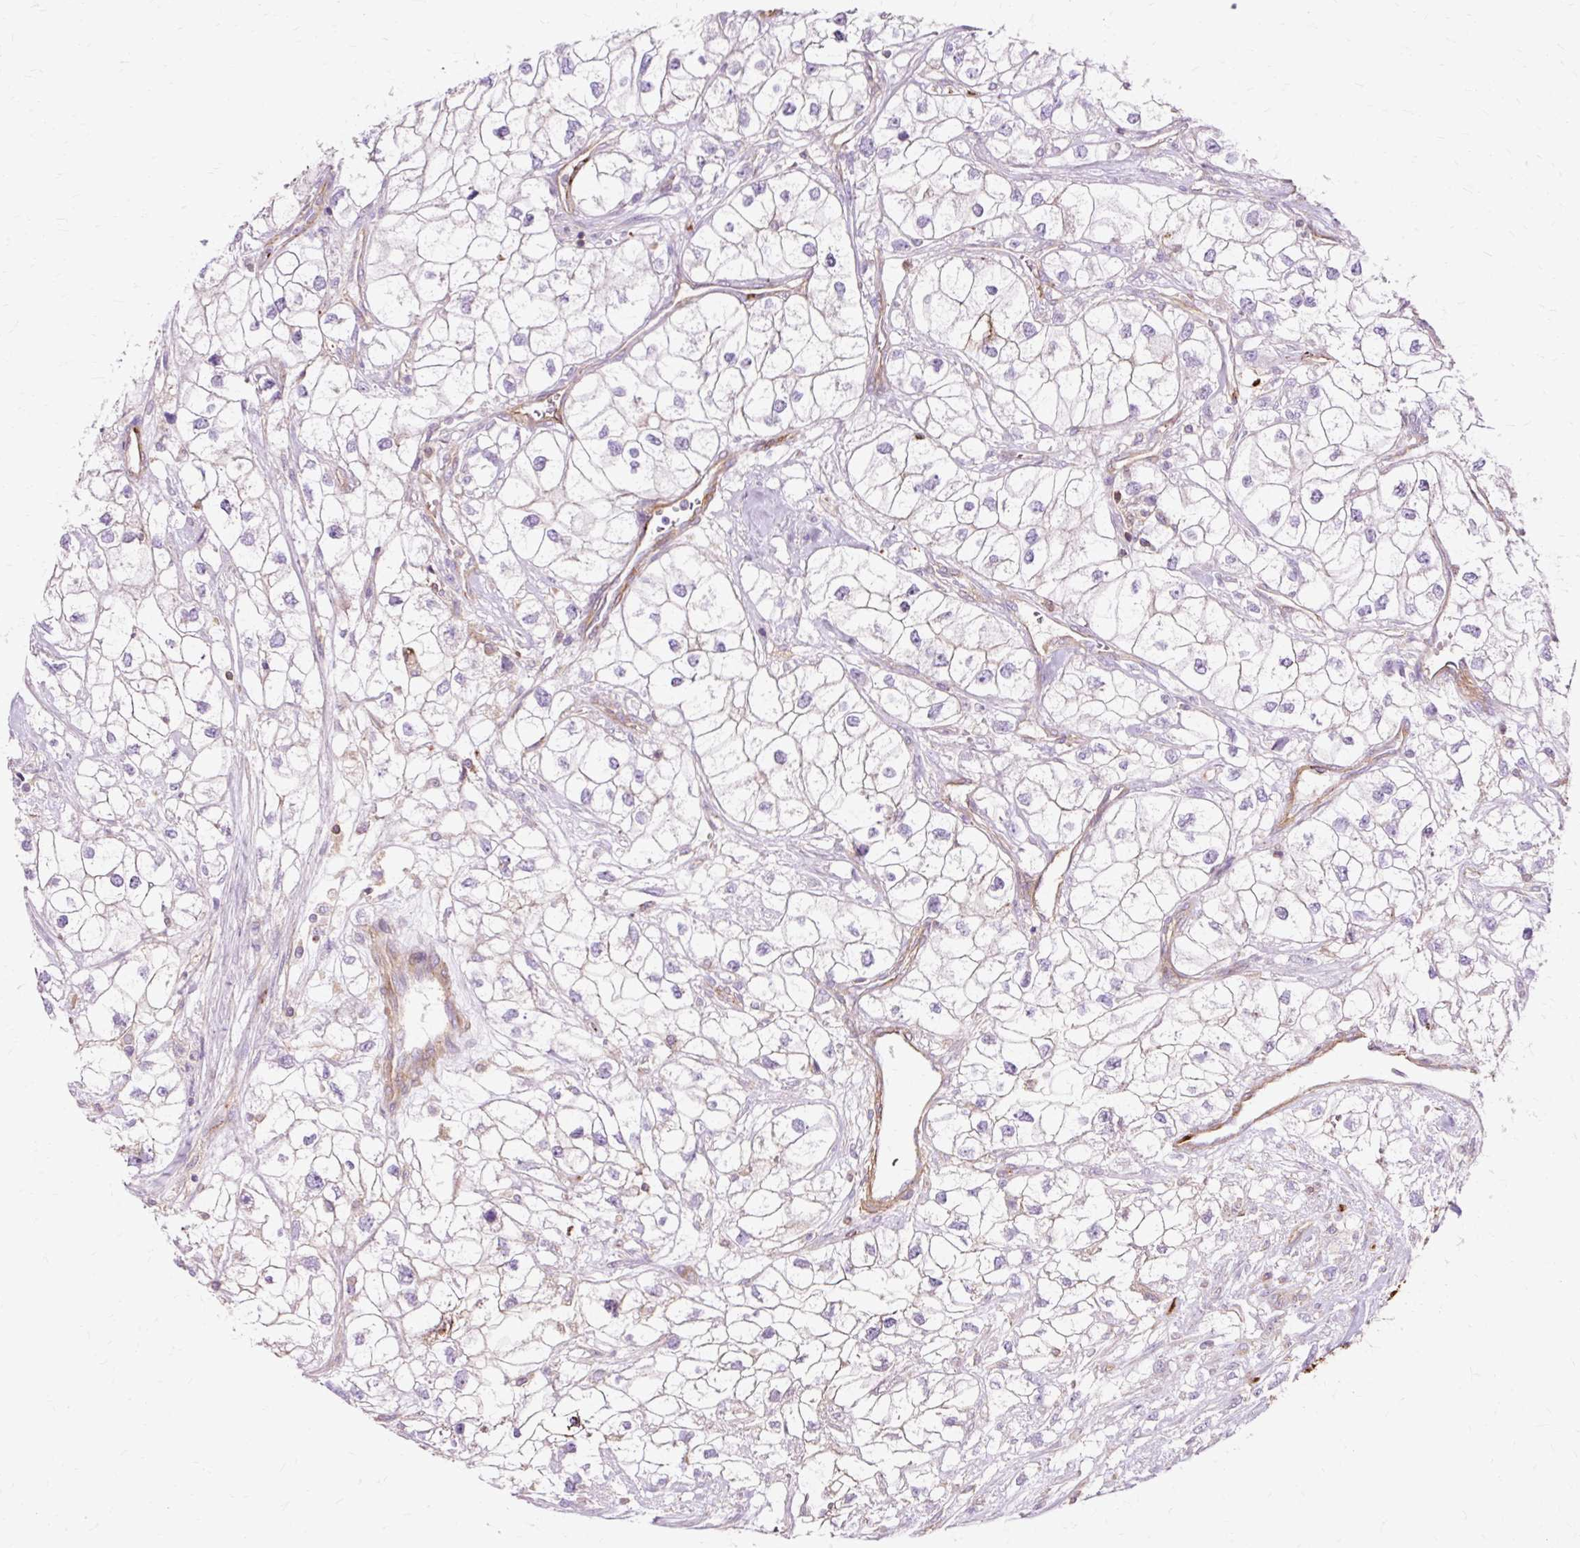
{"staining": {"intensity": "weak", "quantity": "<25%", "location": "cytoplasmic/membranous"}, "tissue": "renal cancer", "cell_type": "Tumor cells", "image_type": "cancer", "snomed": [{"axis": "morphology", "description": "Adenocarcinoma, NOS"}, {"axis": "topography", "description": "Kidney"}], "caption": "This is an immunohistochemistry image of adenocarcinoma (renal). There is no positivity in tumor cells.", "gene": "TBC1D2B", "patient": {"sex": "male", "age": 59}}